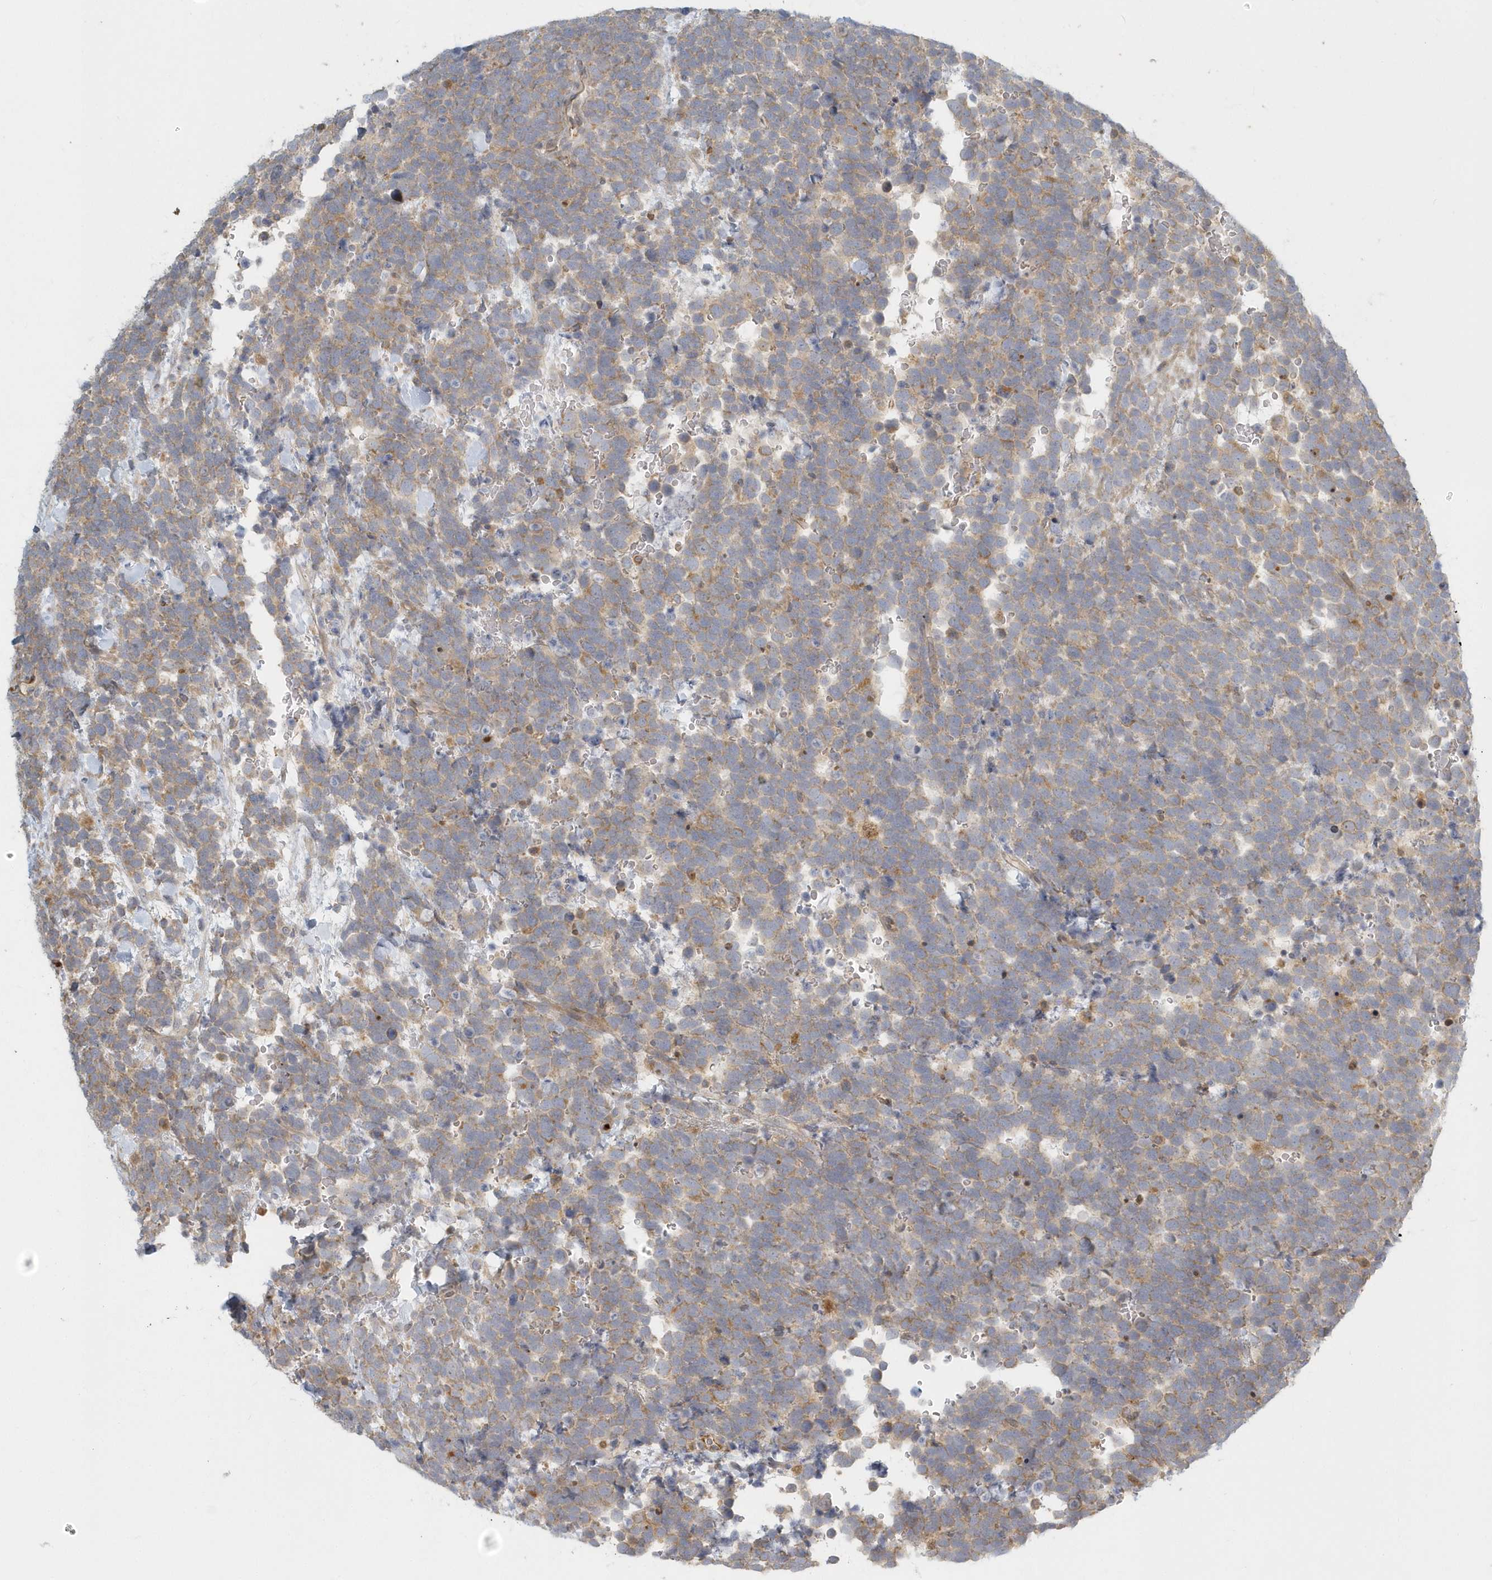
{"staining": {"intensity": "weak", "quantity": ">75%", "location": "cytoplasmic/membranous"}, "tissue": "urothelial cancer", "cell_type": "Tumor cells", "image_type": "cancer", "snomed": [{"axis": "morphology", "description": "Urothelial carcinoma, High grade"}, {"axis": "topography", "description": "Urinary bladder"}], "caption": "DAB (3,3'-diaminobenzidine) immunohistochemical staining of urothelial carcinoma (high-grade) displays weak cytoplasmic/membranous protein staining in about >75% of tumor cells.", "gene": "NAPB", "patient": {"sex": "female", "age": 82}}